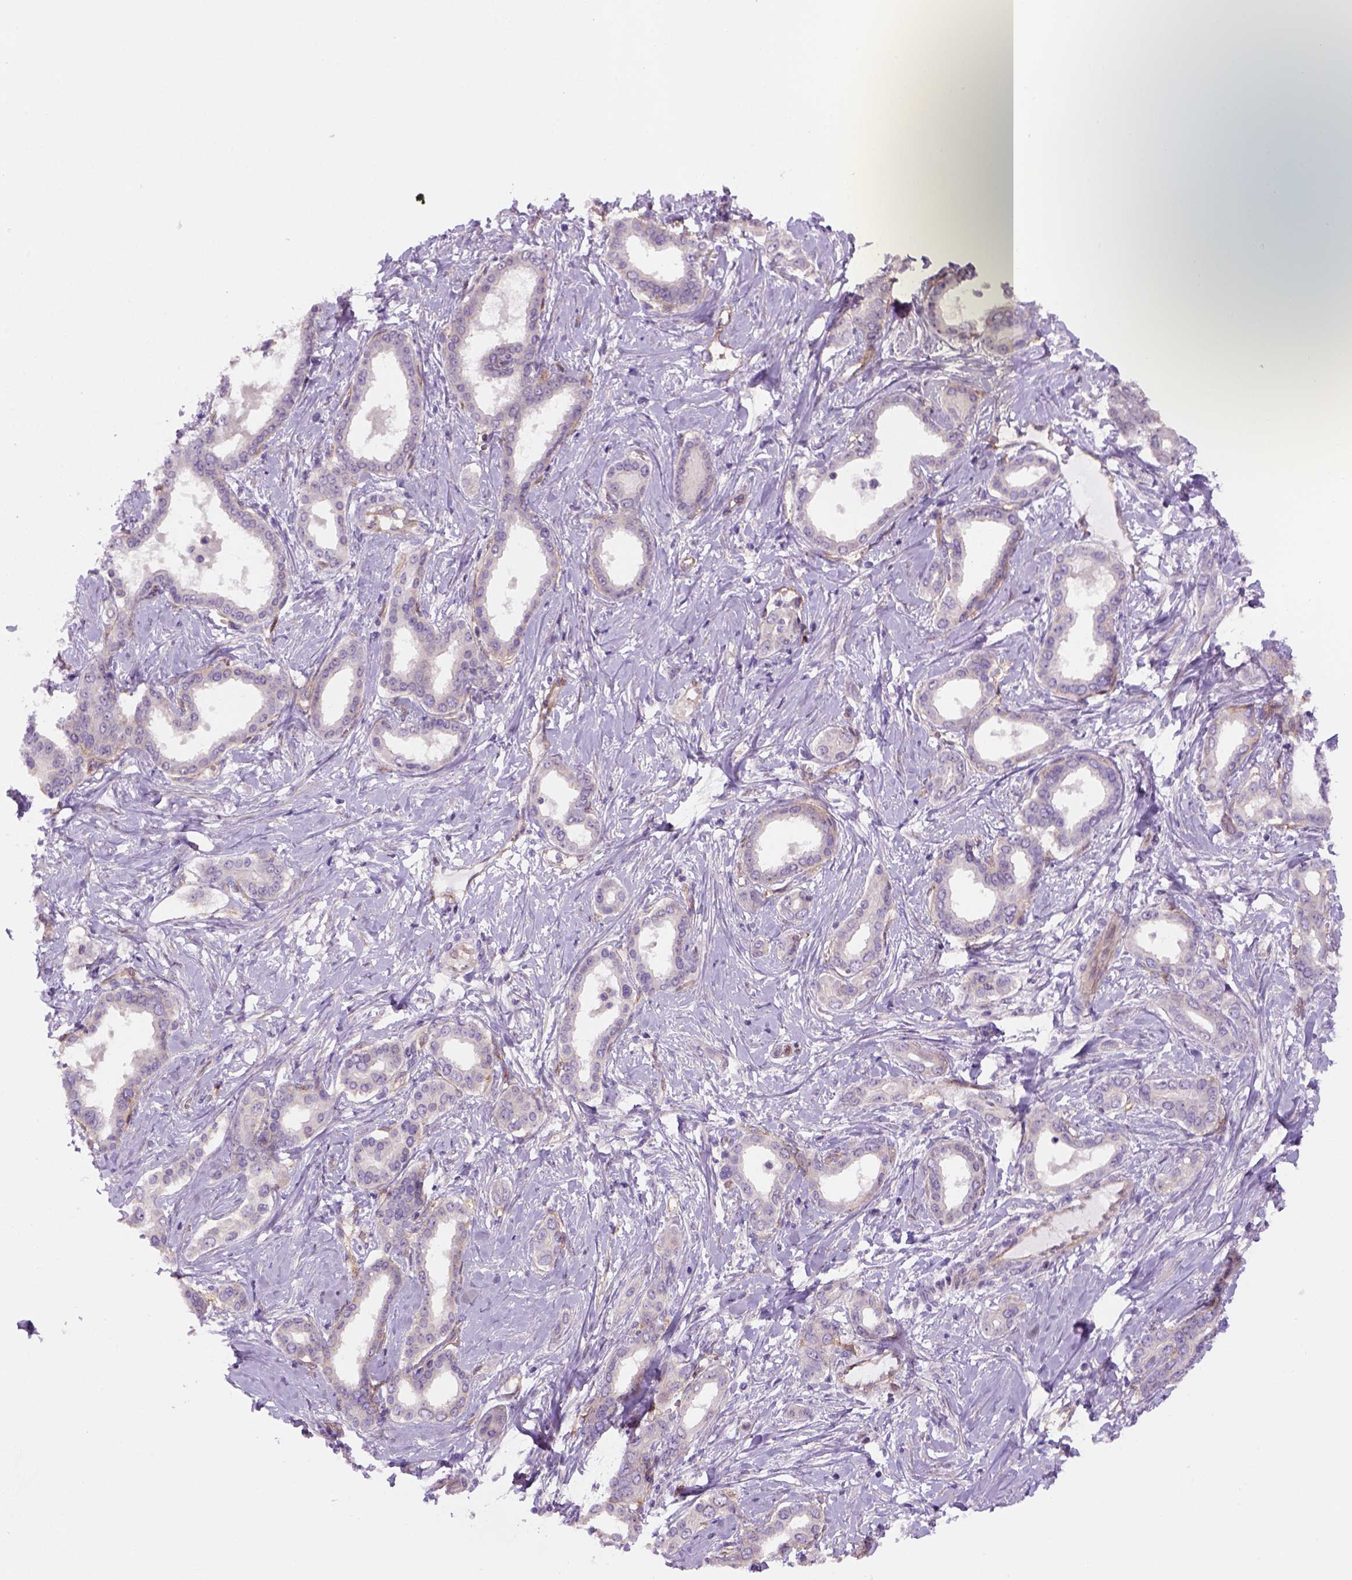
{"staining": {"intensity": "negative", "quantity": "none", "location": "none"}, "tissue": "liver cancer", "cell_type": "Tumor cells", "image_type": "cancer", "snomed": [{"axis": "morphology", "description": "Cholangiocarcinoma"}, {"axis": "topography", "description": "Liver"}], "caption": "An image of liver cancer stained for a protein reveals no brown staining in tumor cells.", "gene": "VSTM5", "patient": {"sex": "female", "age": 47}}